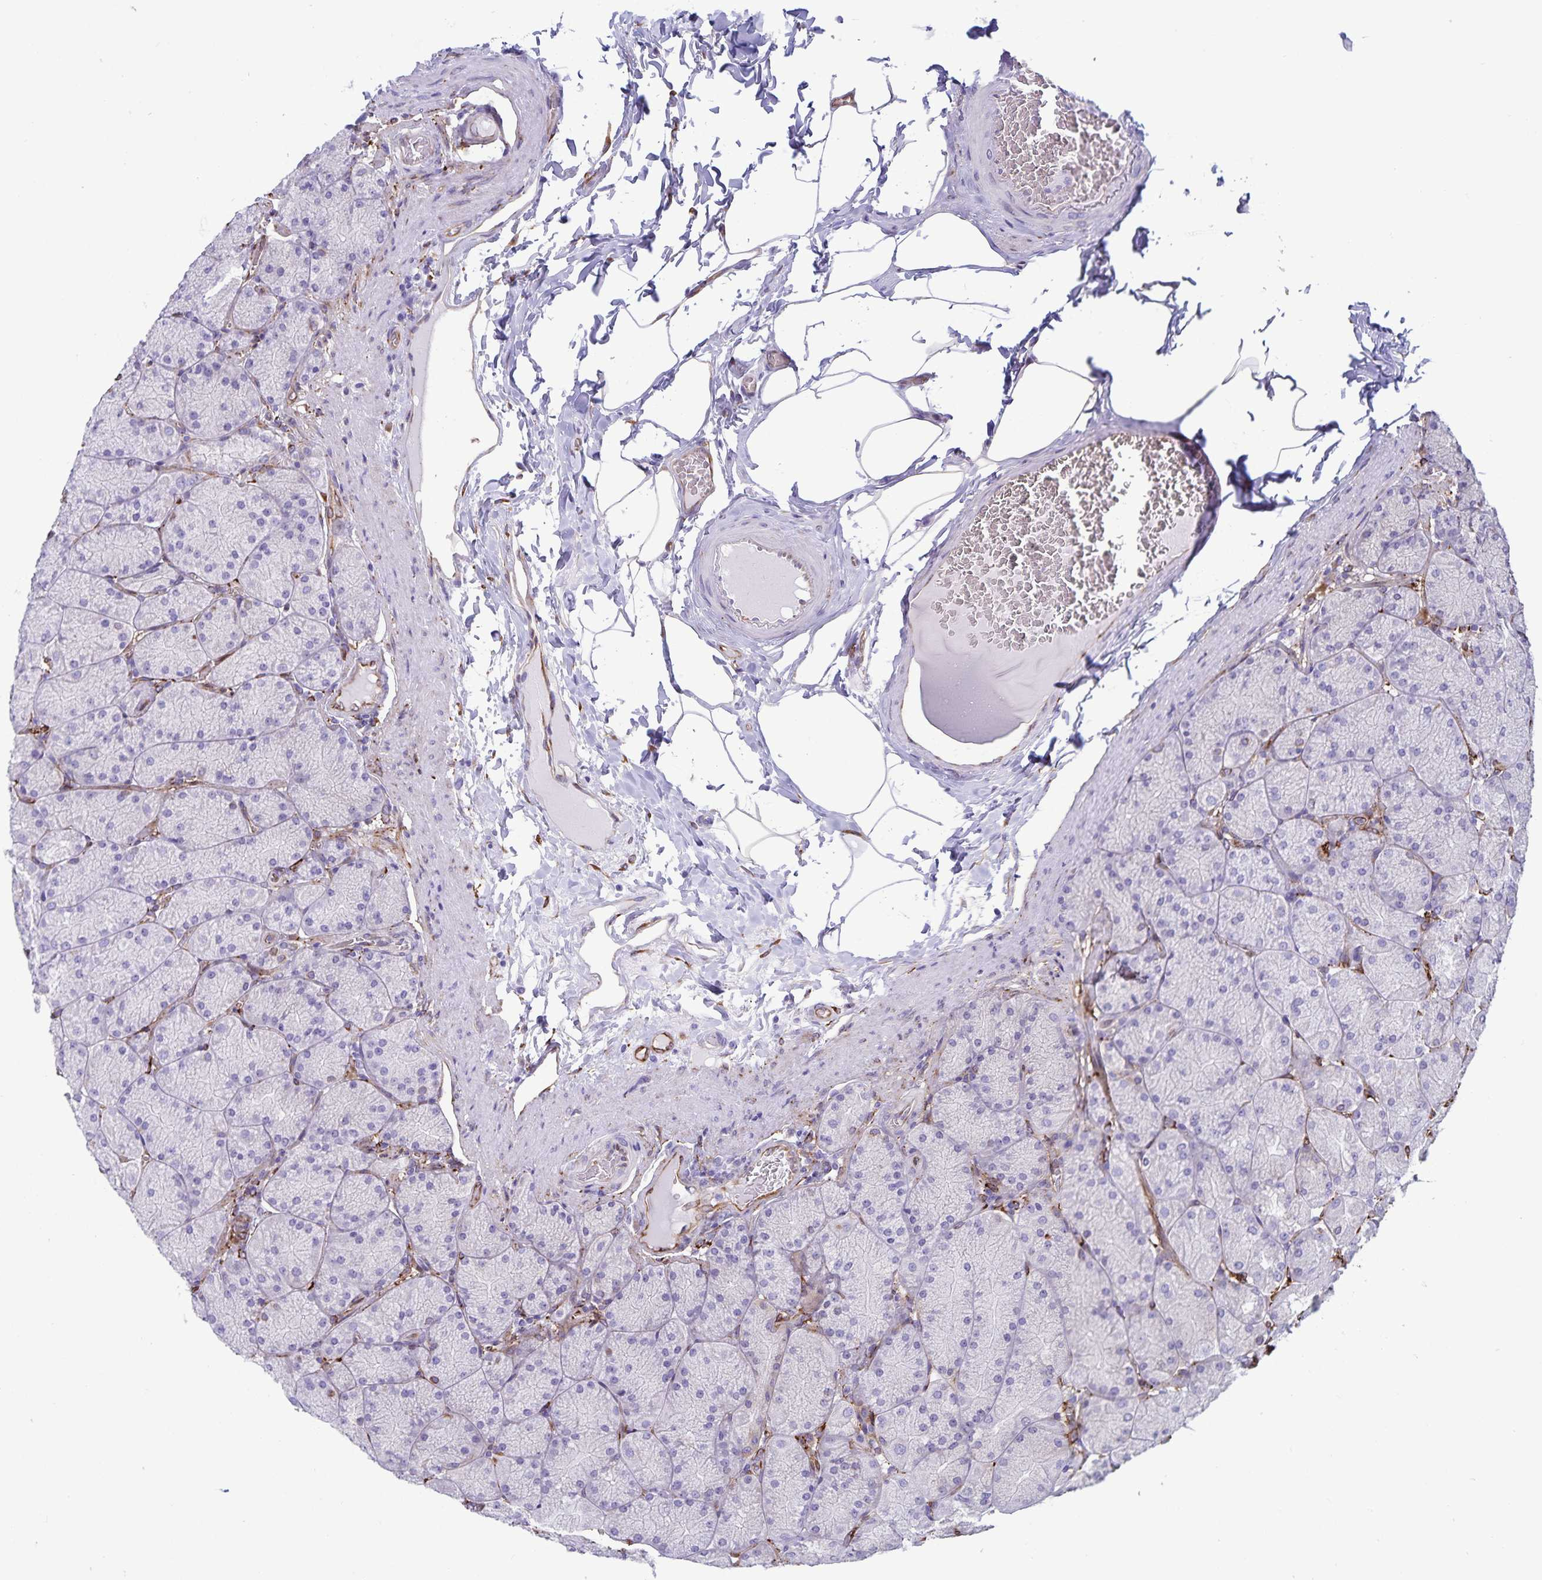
{"staining": {"intensity": "negative", "quantity": "none", "location": "none"}, "tissue": "stomach", "cell_type": "Glandular cells", "image_type": "normal", "snomed": [{"axis": "morphology", "description": "Normal tissue, NOS"}, {"axis": "topography", "description": "Stomach, upper"}], "caption": "Stomach was stained to show a protein in brown. There is no significant expression in glandular cells. (DAB (3,3'-diaminobenzidine) immunohistochemistry (IHC) with hematoxylin counter stain).", "gene": "RCN1", "patient": {"sex": "female", "age": 56}}